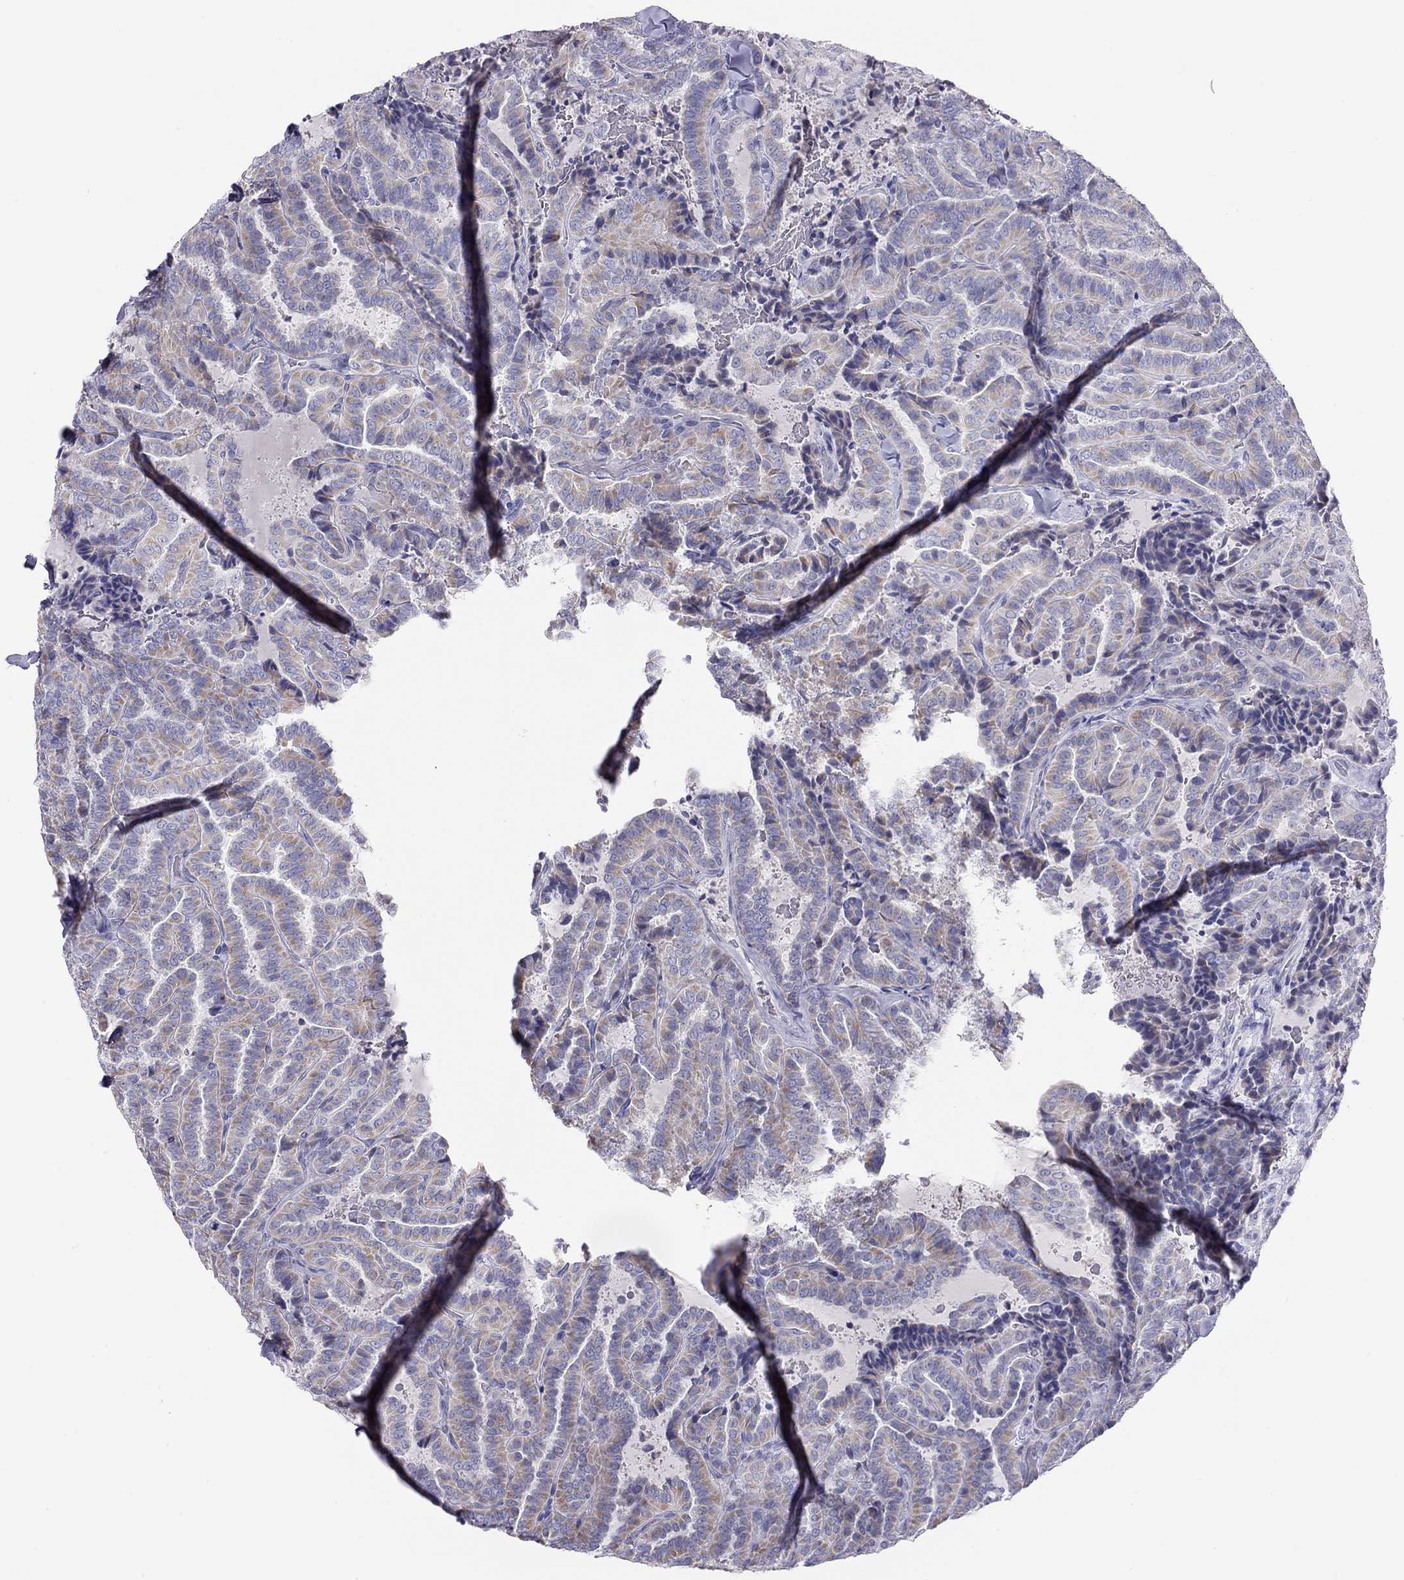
{"staining": {"intensity": "weak", "quantity": "25%-75%", "location": "cytoplasmic/membranous"}, "tissue": "thyroid cancer", "cell_type": "Tumor cells", "image_type": "cancer", "snomed": [{"axis": "morphology", "description": "Papillary adenocarcinoma, NOS"}, {"axis": "topography", "description": "Thyroid gland"}], "caption": "A low amount of weak cytoplasmic/membranous staining is present in about 25%-75% of tumor cells in thyroid papillary adenocarcinoma tissue.", "gene": "KCNV2", "patient": {"sex": "female", "age": 39}}